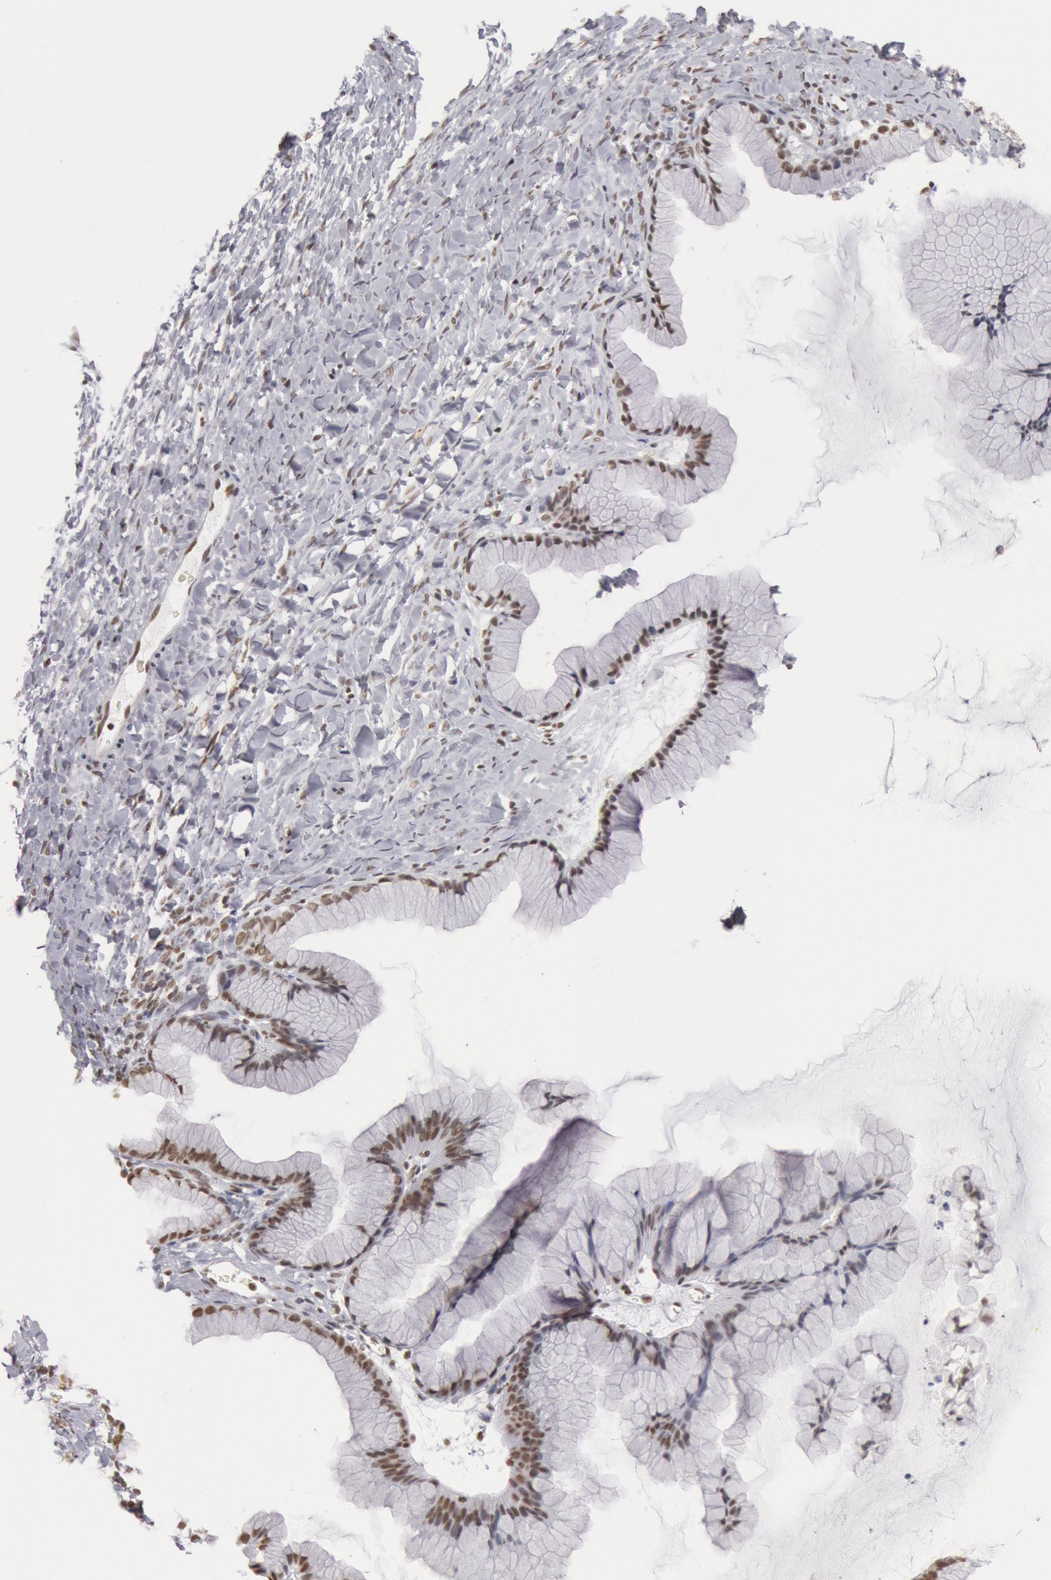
{"staining": {"intensity": "strong", "quantity": ">75%", "location": "nuclear"}, "tissue": "ovarian cancer", "cell_type": "Tumor cells", "image_type": "cancer", "snomed": [{"axis": "morphology", "description": "Cystadenocarcinoma, mucinous, NOS"}, {"axis": "topography", "description": "Ovary"}], "caption": "Immunohistochemistry (IHC) micrograph of neoplastic tissue: ovarian mucinous cystadenocarcinoma stained using IHC shows high levels of strong protein expression localized specifically in the nuclear of tumor cells, appearing as a nuclear brown color.", "gene": "ESS2", "patient": {"sex": "female", "age": 41}}